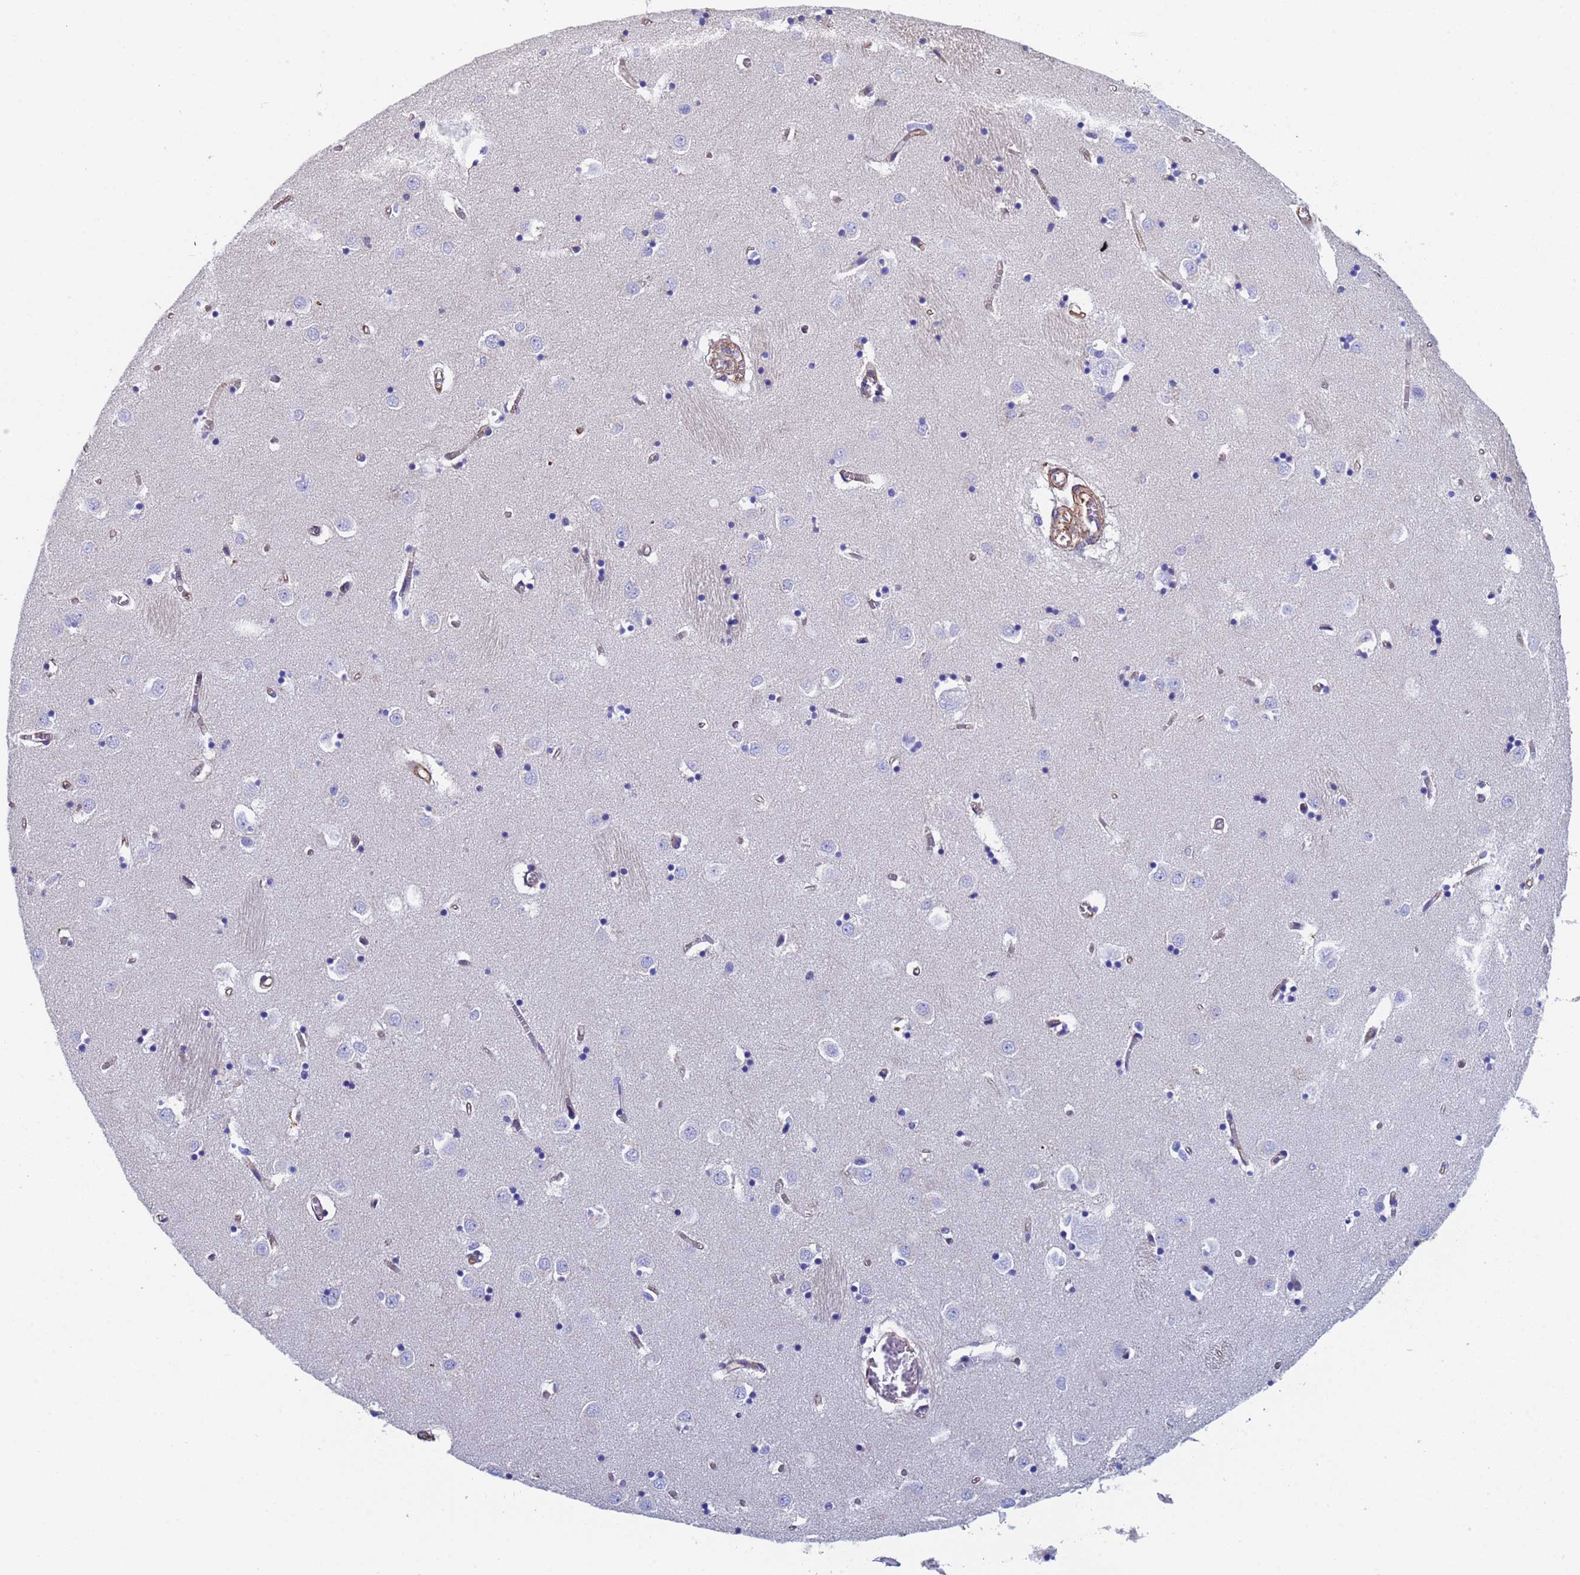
{"staining": {"intensity": "negative", "quantity": "none", "location": "none"}, "tissue": "caudate", "cell_type": "Glial cells", "image_type": "normal", "snomed": [{"axis": "morphology", "description": "Normal tissue, NOS"}, {"axis": "topography", "description": "Lateral ventricle wall"}], "caption": "IHC image of normal caudate stained for a protein (brown), which shows no expression in glial cells.", "gene": "MYL12A", "patient": {"sex": "male", "age": 70}}